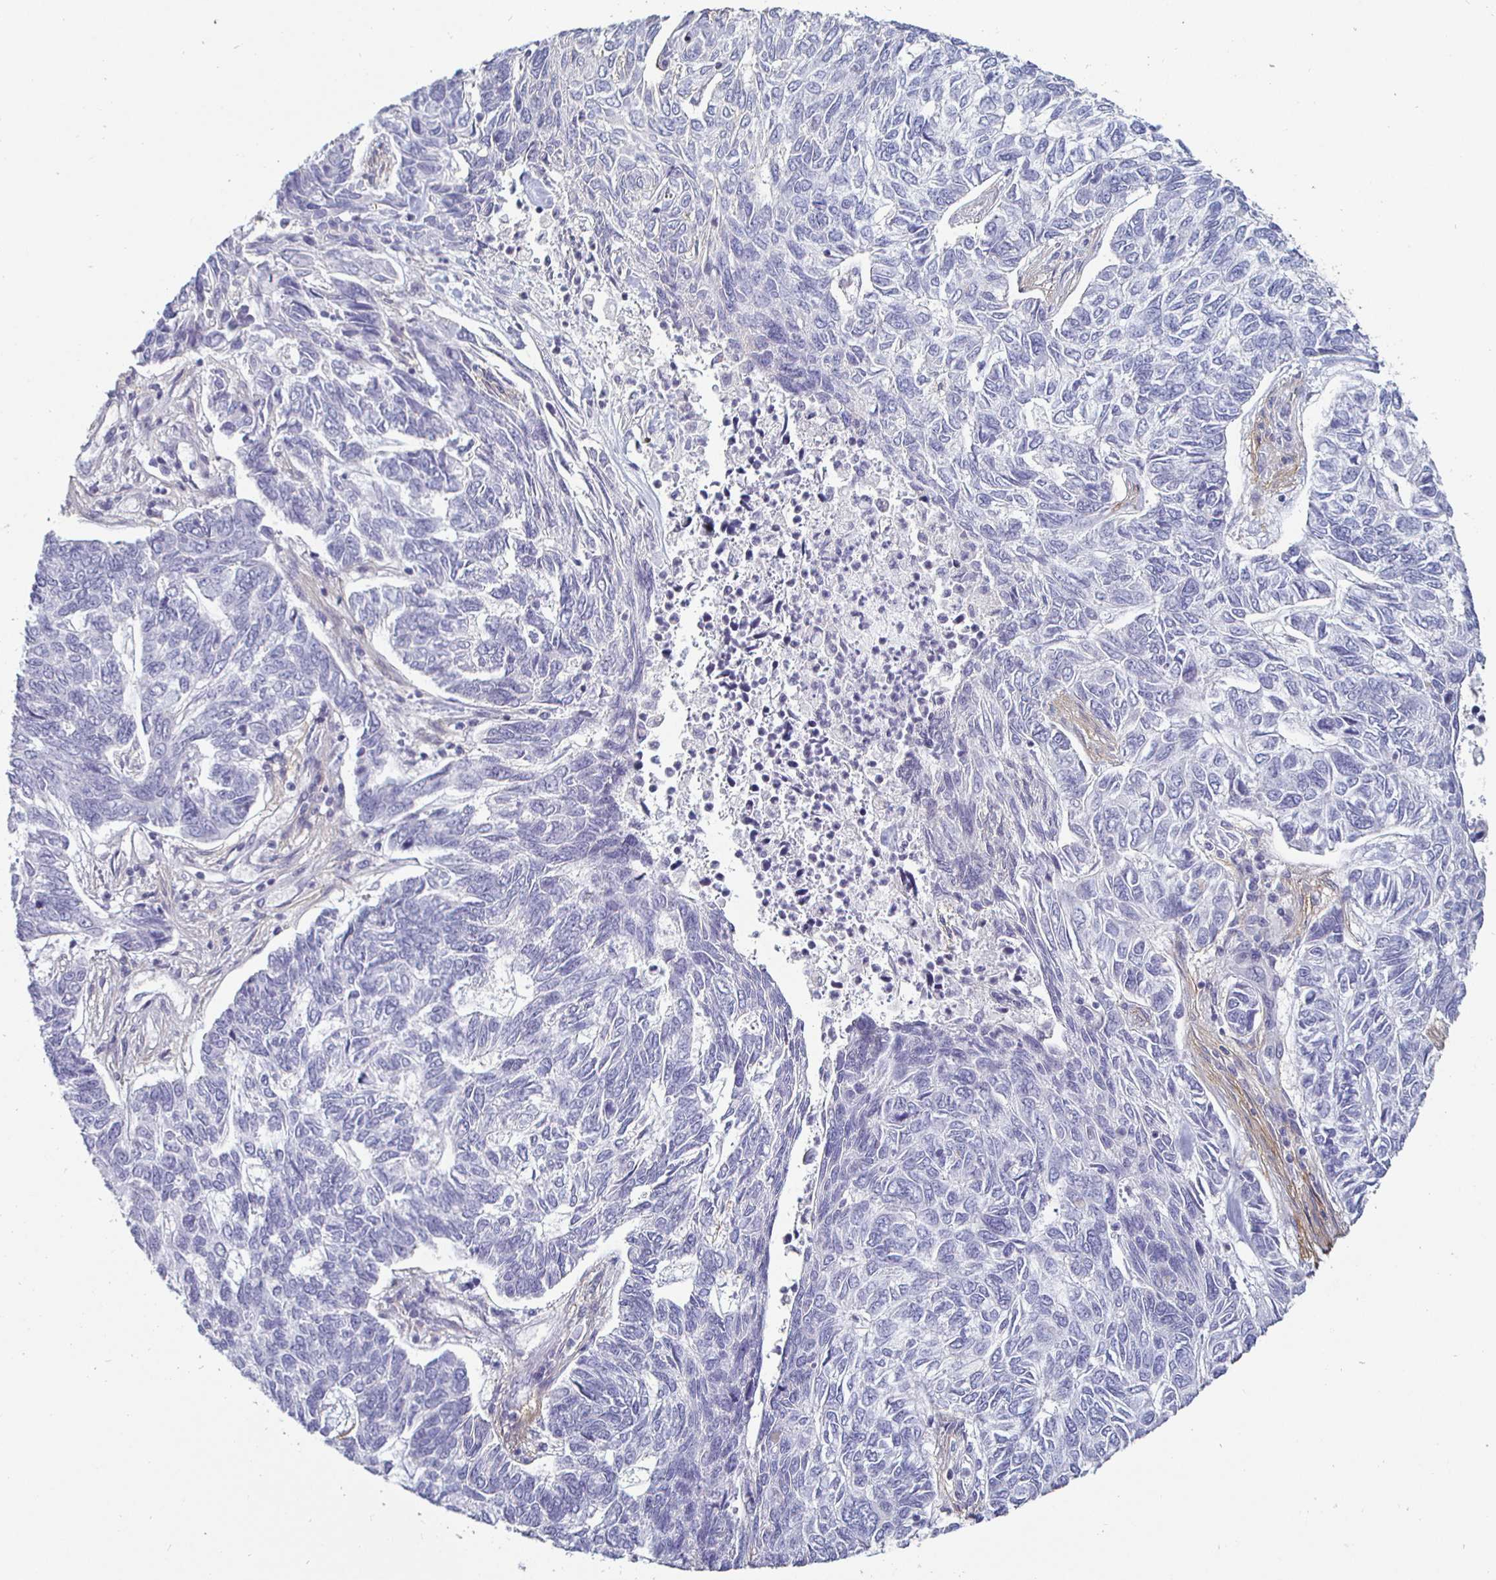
{"staining": {"intensity": "negative", "quantity": "none", "location": "none"}, "tissue": "skin cancer", "cell_type": "Tumor cells", "image_type": "cancer", "snomed": [{"axis": "morphology", "description": "Basal cell carcinoma"}, {"axis": "topography", "description": "Skin"}], "caption": "A high-resolution micrograph shows immunohistochemistry staining of skin cancer (basal cell carcinoma), which demonstrates no significant expression in tumor cells.", "gene": "ENPP1", "patient": {"sex": "female", "age": 65}}